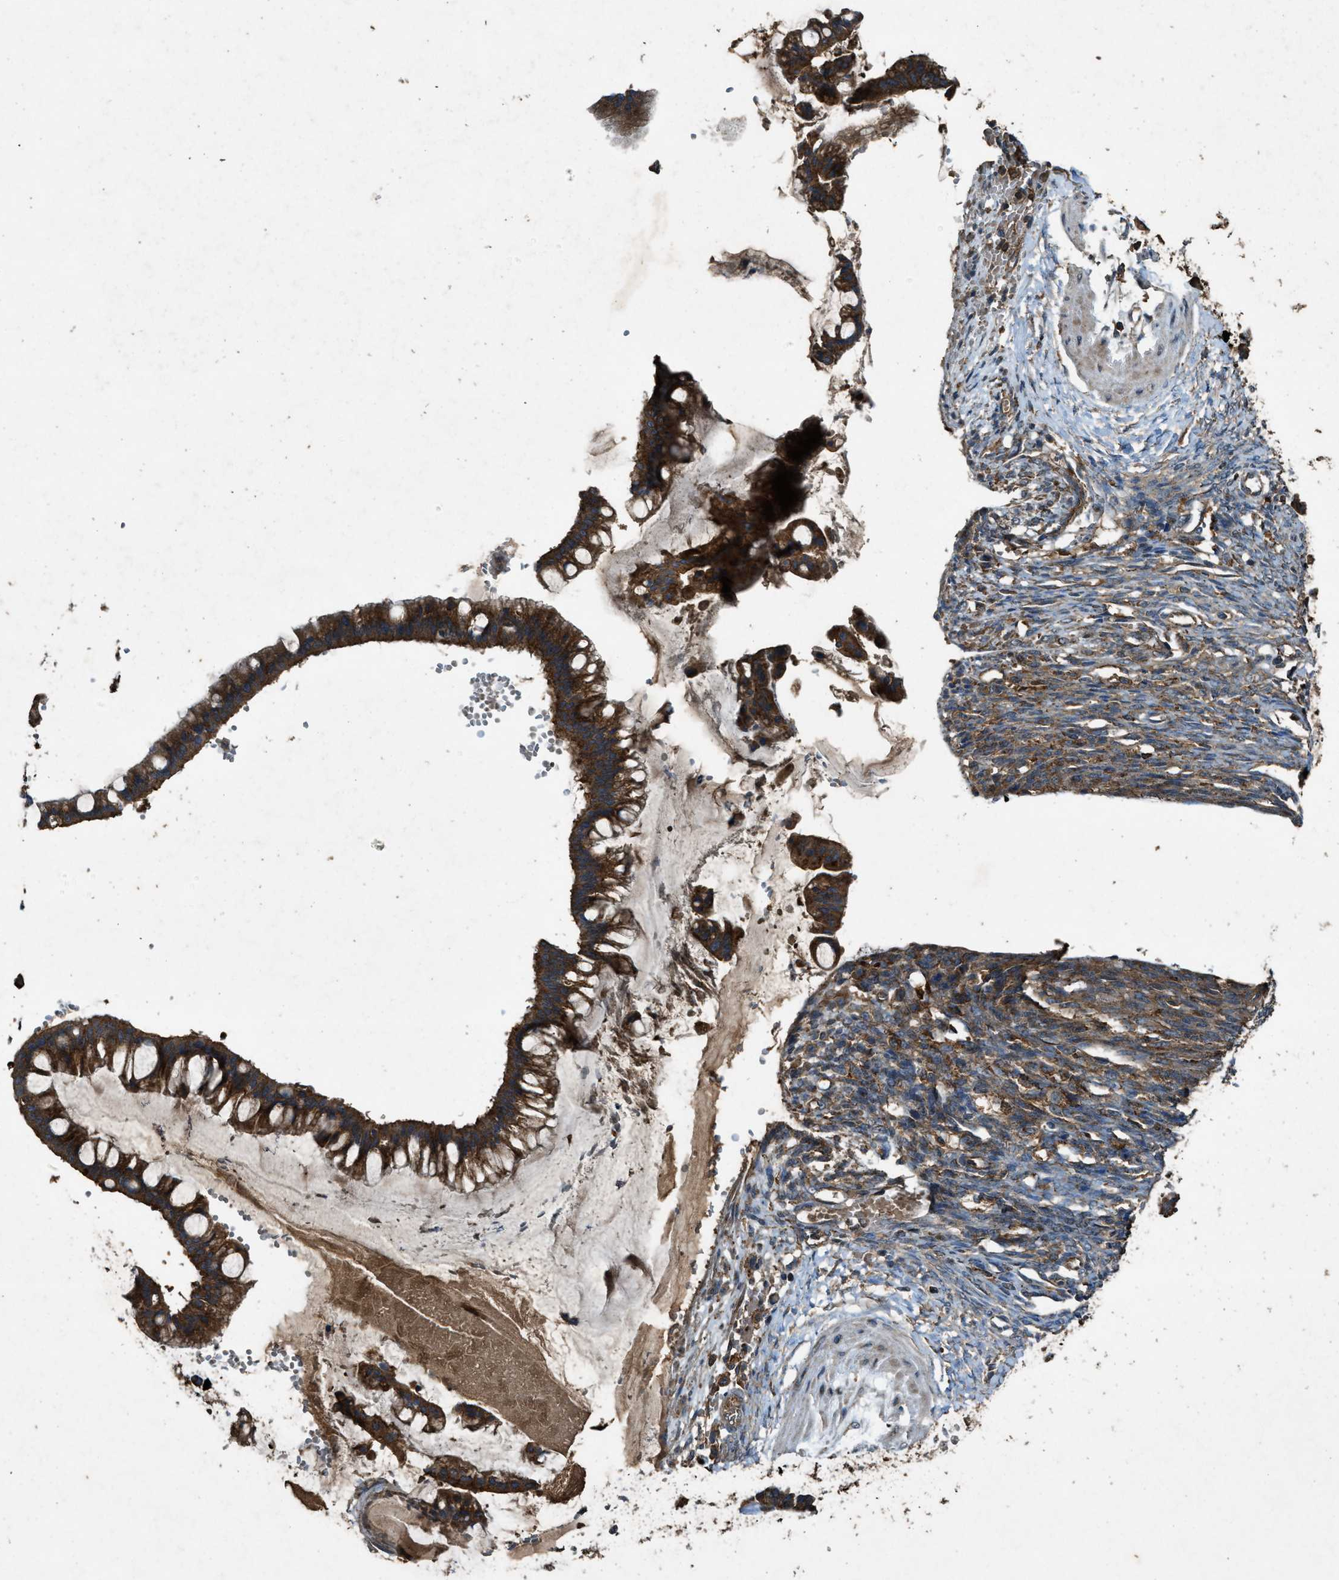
{"staining": {"intensity": "strong", "quantity": ">75%", "location": "cytoplasmic/membranous"}, "tissue": "ovarian cancer", "cell_type": "Tumor cells", "image_type": "cancer", "snomed": [{"axis": "morphology", "description": "Cystadenocarcinoma, mucinous, NOS"}, {"axis": "topography", "description": "Ovary"}], "caption": "Immunohistochemical staining of human ovarian mucinous cystadenocarcinoma displays high levels of strong cytoplasmic/membranous expression in approximately >75% of tumor cells.", "gene": "MAP3K8", "patient": {"sex": "female", "age": 73}}